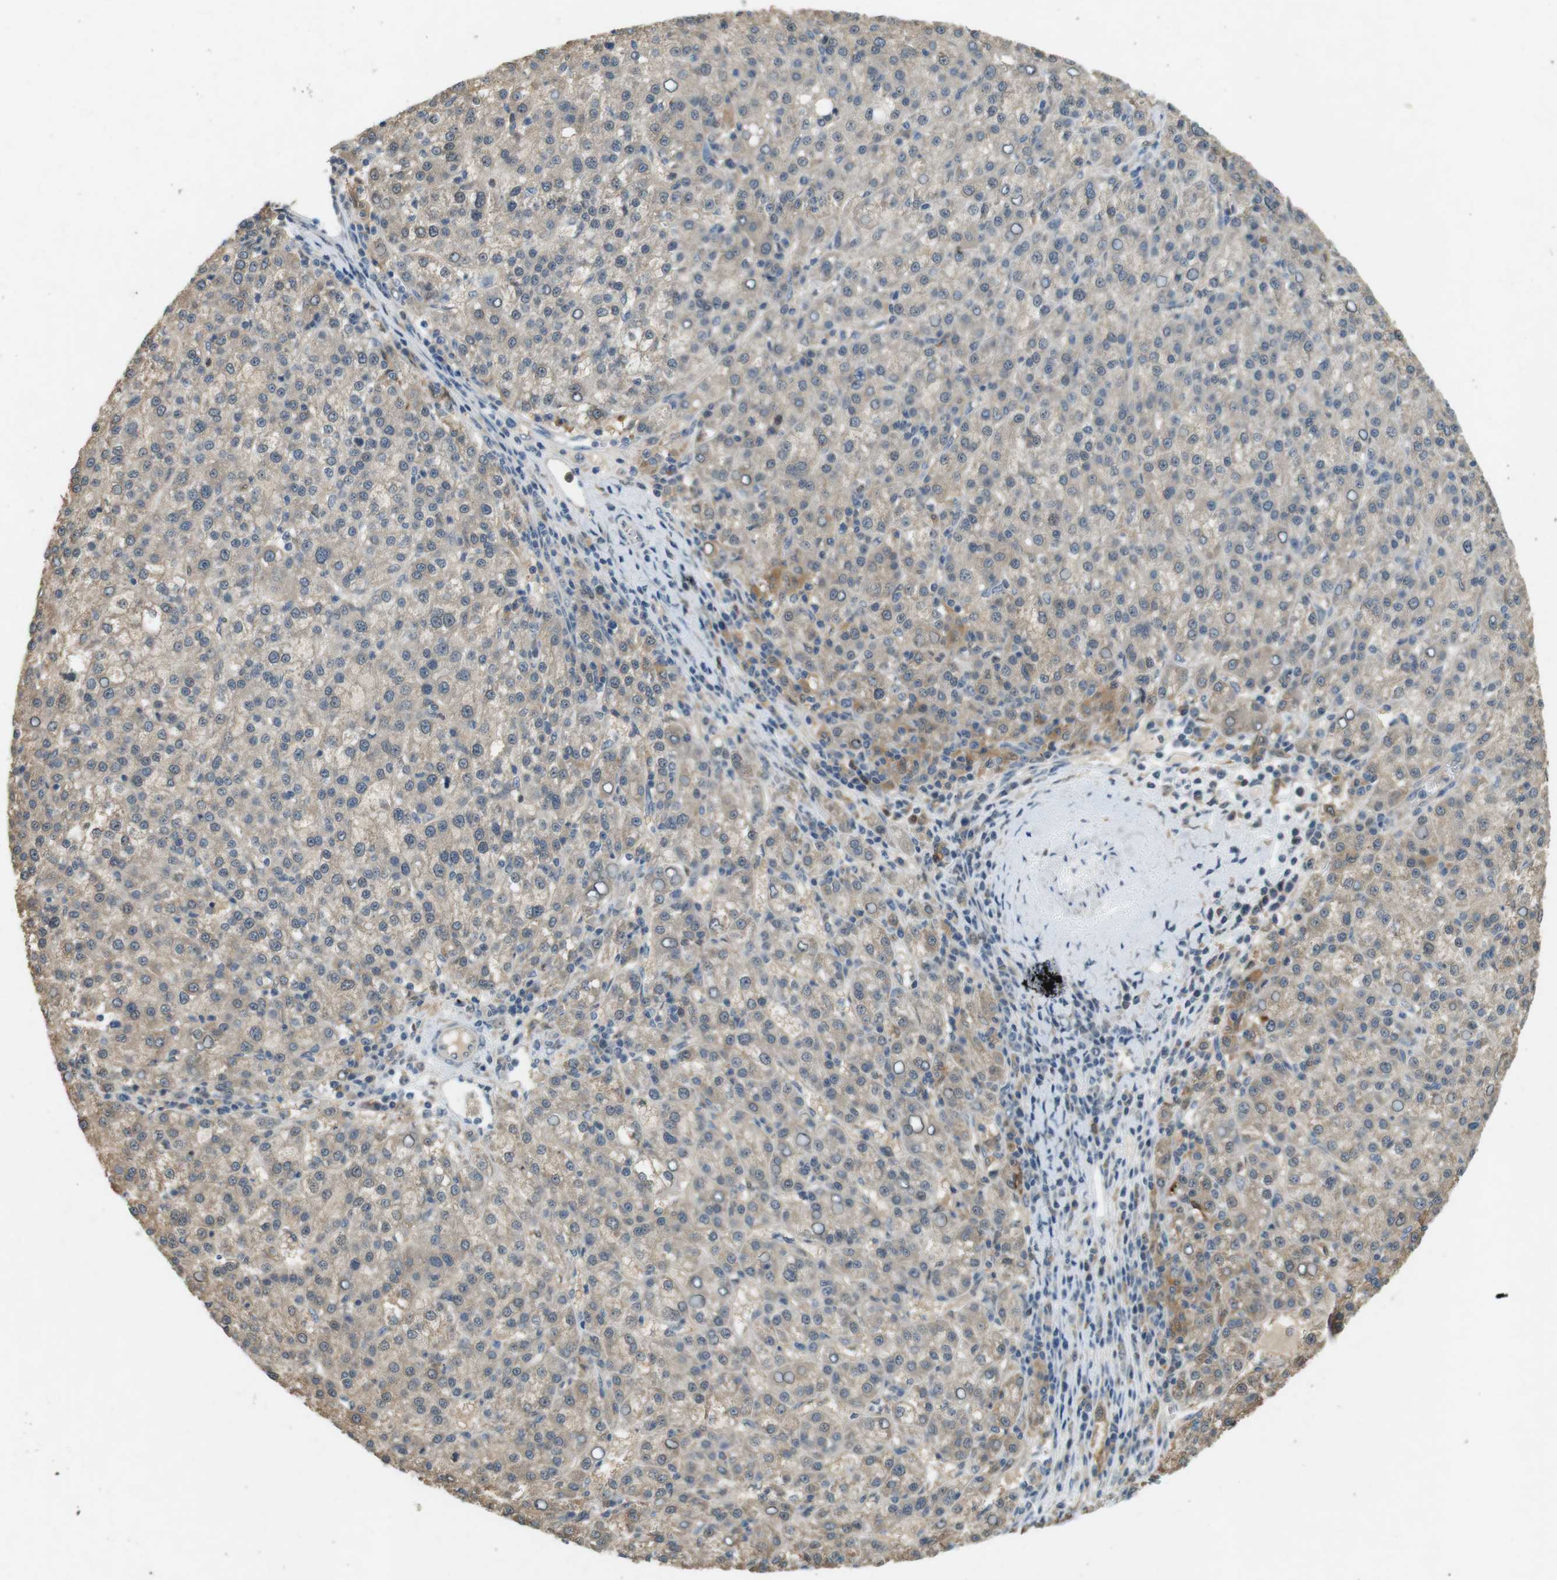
{"staining": {"intensity": "weak", "quantity": "25%-75%", "location": "cytoplasmic/membranous"}, "tissue": "liver cancer", "cell_type": "Tumor cells", "image_type": "cancer", "snomed": [{"axis": "morphology", "description": "Carcinoma, Hepatocellular, NOS"}, {"axis": "topography", "description": "Liver"}], "caption": "An immunohistochemistry (IHC) photomicrograph of neoplastic tissue is shown. Protein staining in brown labels weak cytoplasmic/membranous positivity in liver cancer (hepatocellular carcinoma) within tumor cells.", "gene": "CDK14", "patient": {"sex": "female", "age": 58}}